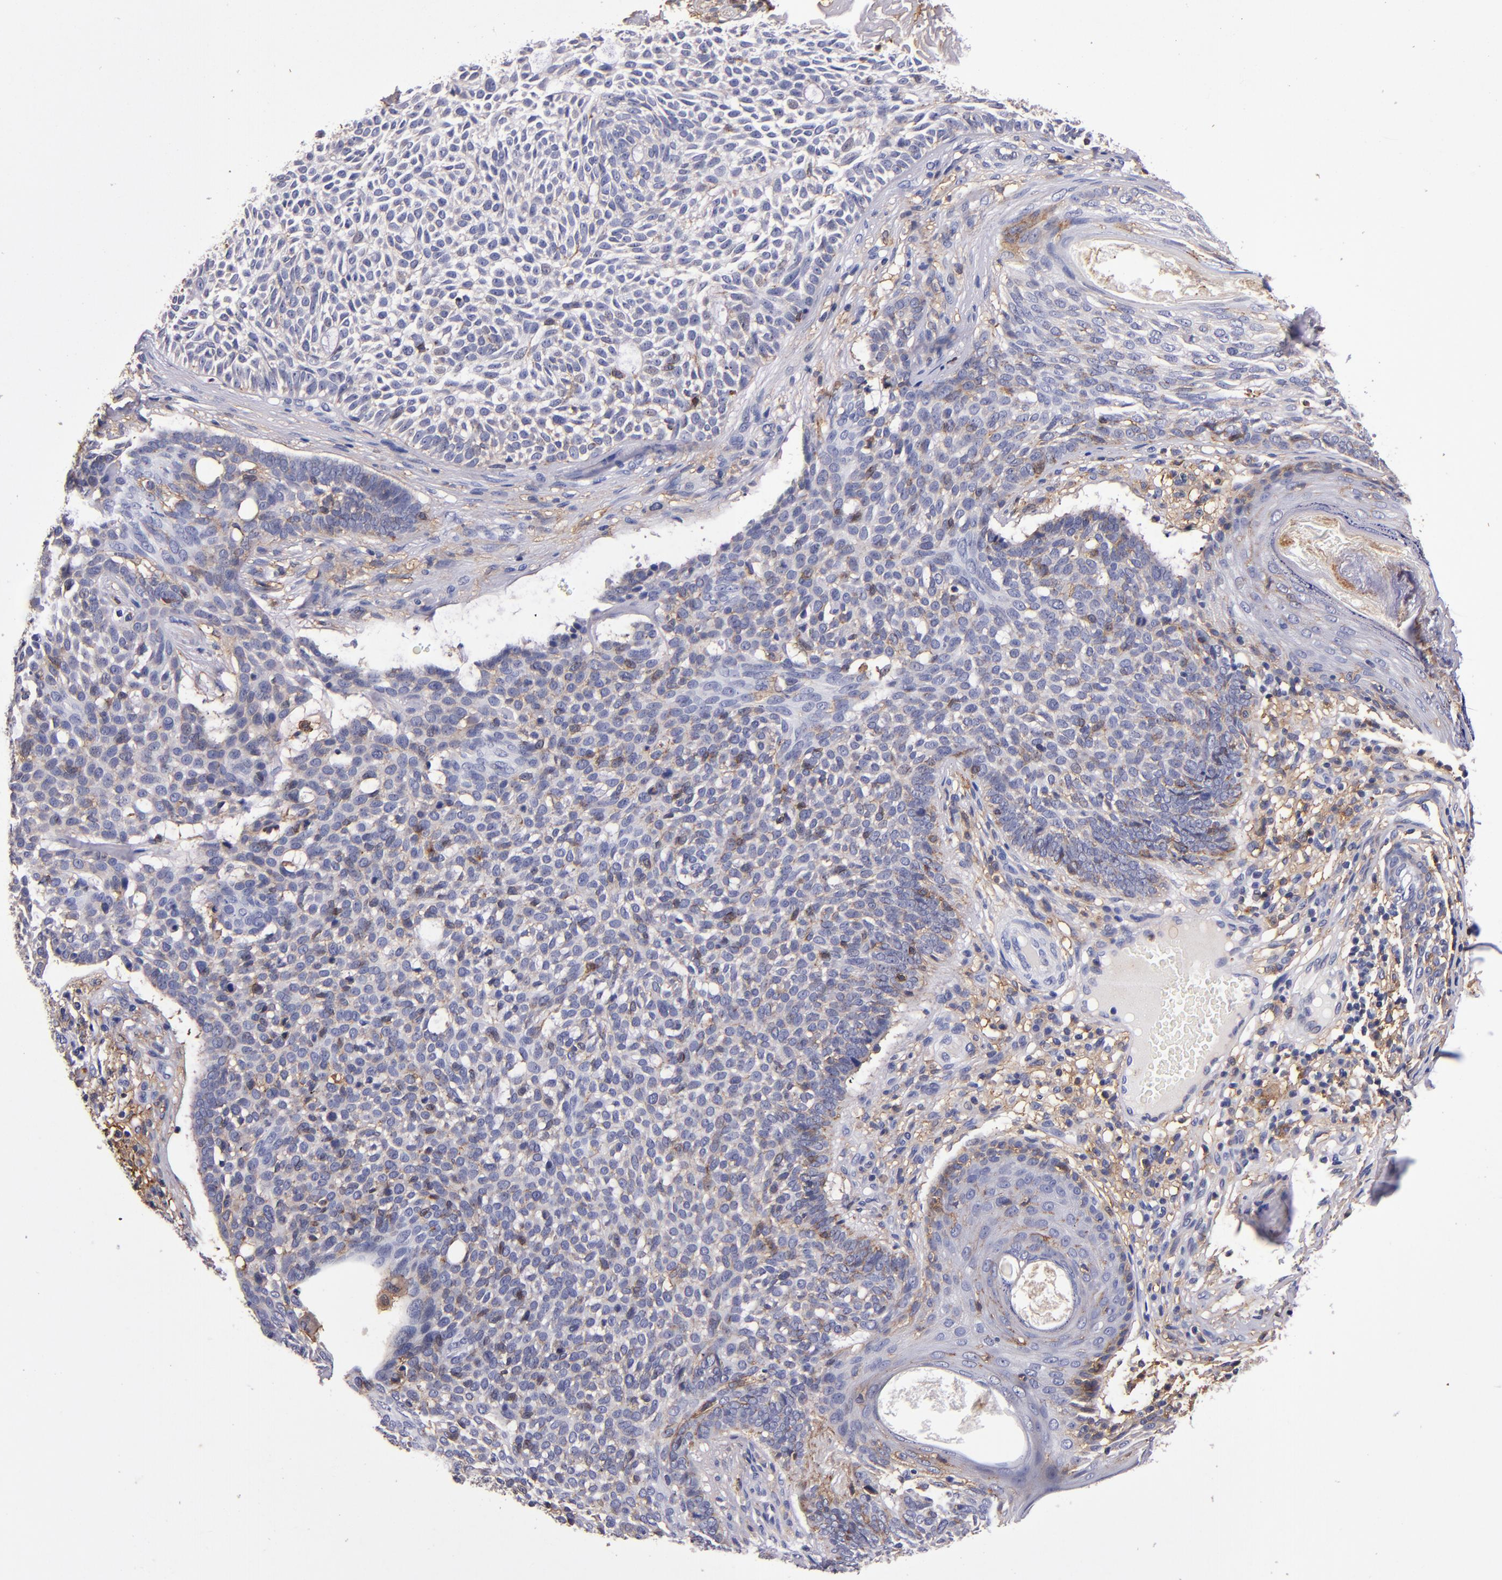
{"staining": {"intensity": "moderate", "quantity": "<25%", "location": "cytoplasmic/membranous"}, "tissue": "skin cancer", "cell_type": "Tumor cells", "image_type": "cancer", "snomed": [{"axis": "morphology", "description": "Basal cell carcinoma"}, {"axis": "topography", "description": "Skin"}], "caption": "A photomicrograph of human skin cancer (basal cell carcinoma) stained for a protein exhibits moderate cytoplasmic/membranous brown staining in tumor cells.", "gene": "SIRPA", "patient": {"sex": "male", "age": 74}}